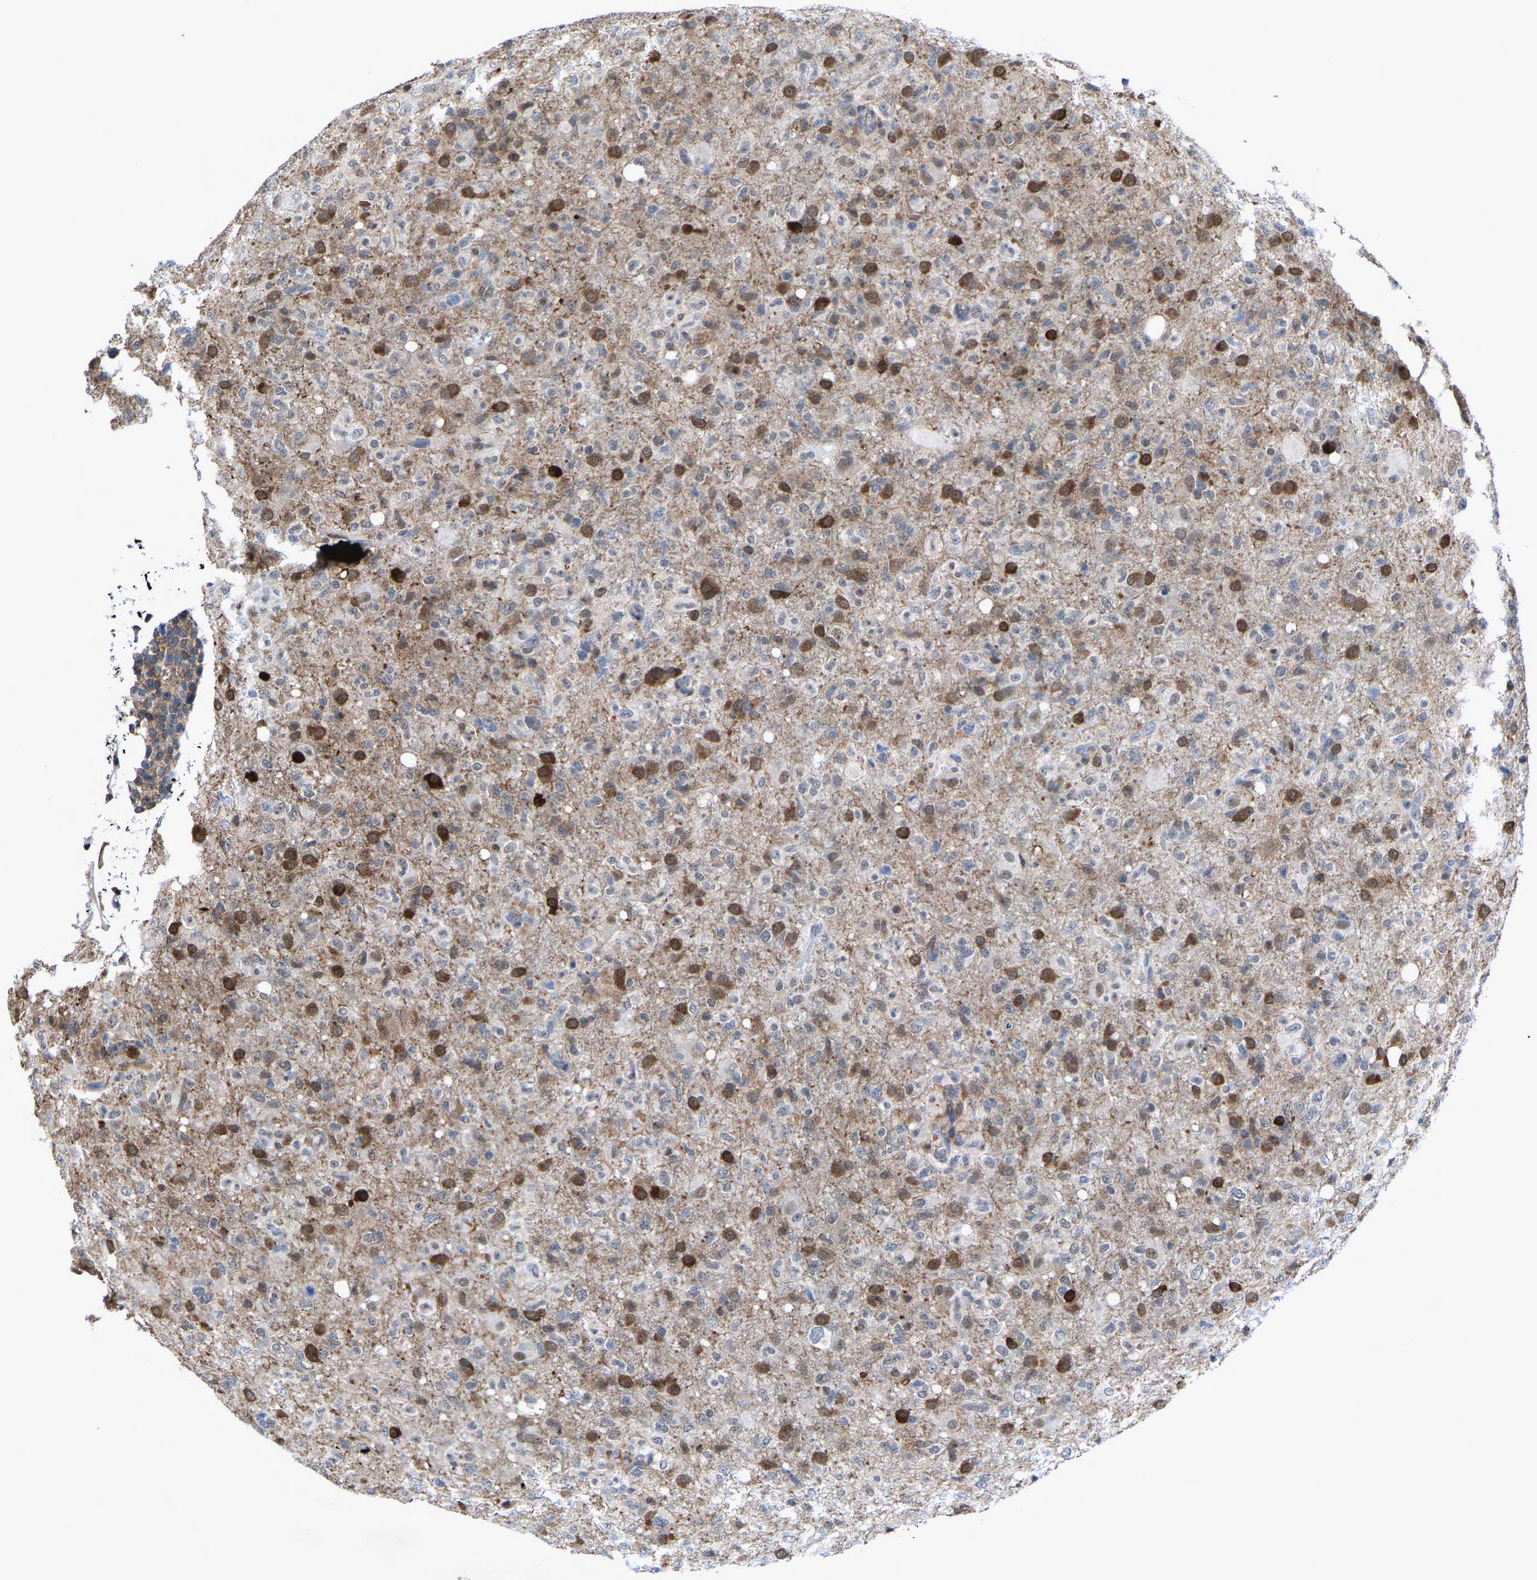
{"staining": {"intensity": "strong", "quantity": "<25%", "location": "cytoplasmic/membranous"}, "tissue": "glioma", "cell_type": "Tumor cells", "image_type": "cancer", "snomed": [{"axis": "morphology", "description": "Glioma, malignant, High grade"}, {"axis": "topography", "description": "Brain"}], "caption": "Malignant glioma (high-grade) was stained to show a protein in brown. There is medium levels of strong cytoplasmic/membranous positivity in about <25% of tumor cells. (IHC, brightfield microscopy, high magnification).", "gene": "FGD3", "patient": {"sex": "female", "age": 57}}